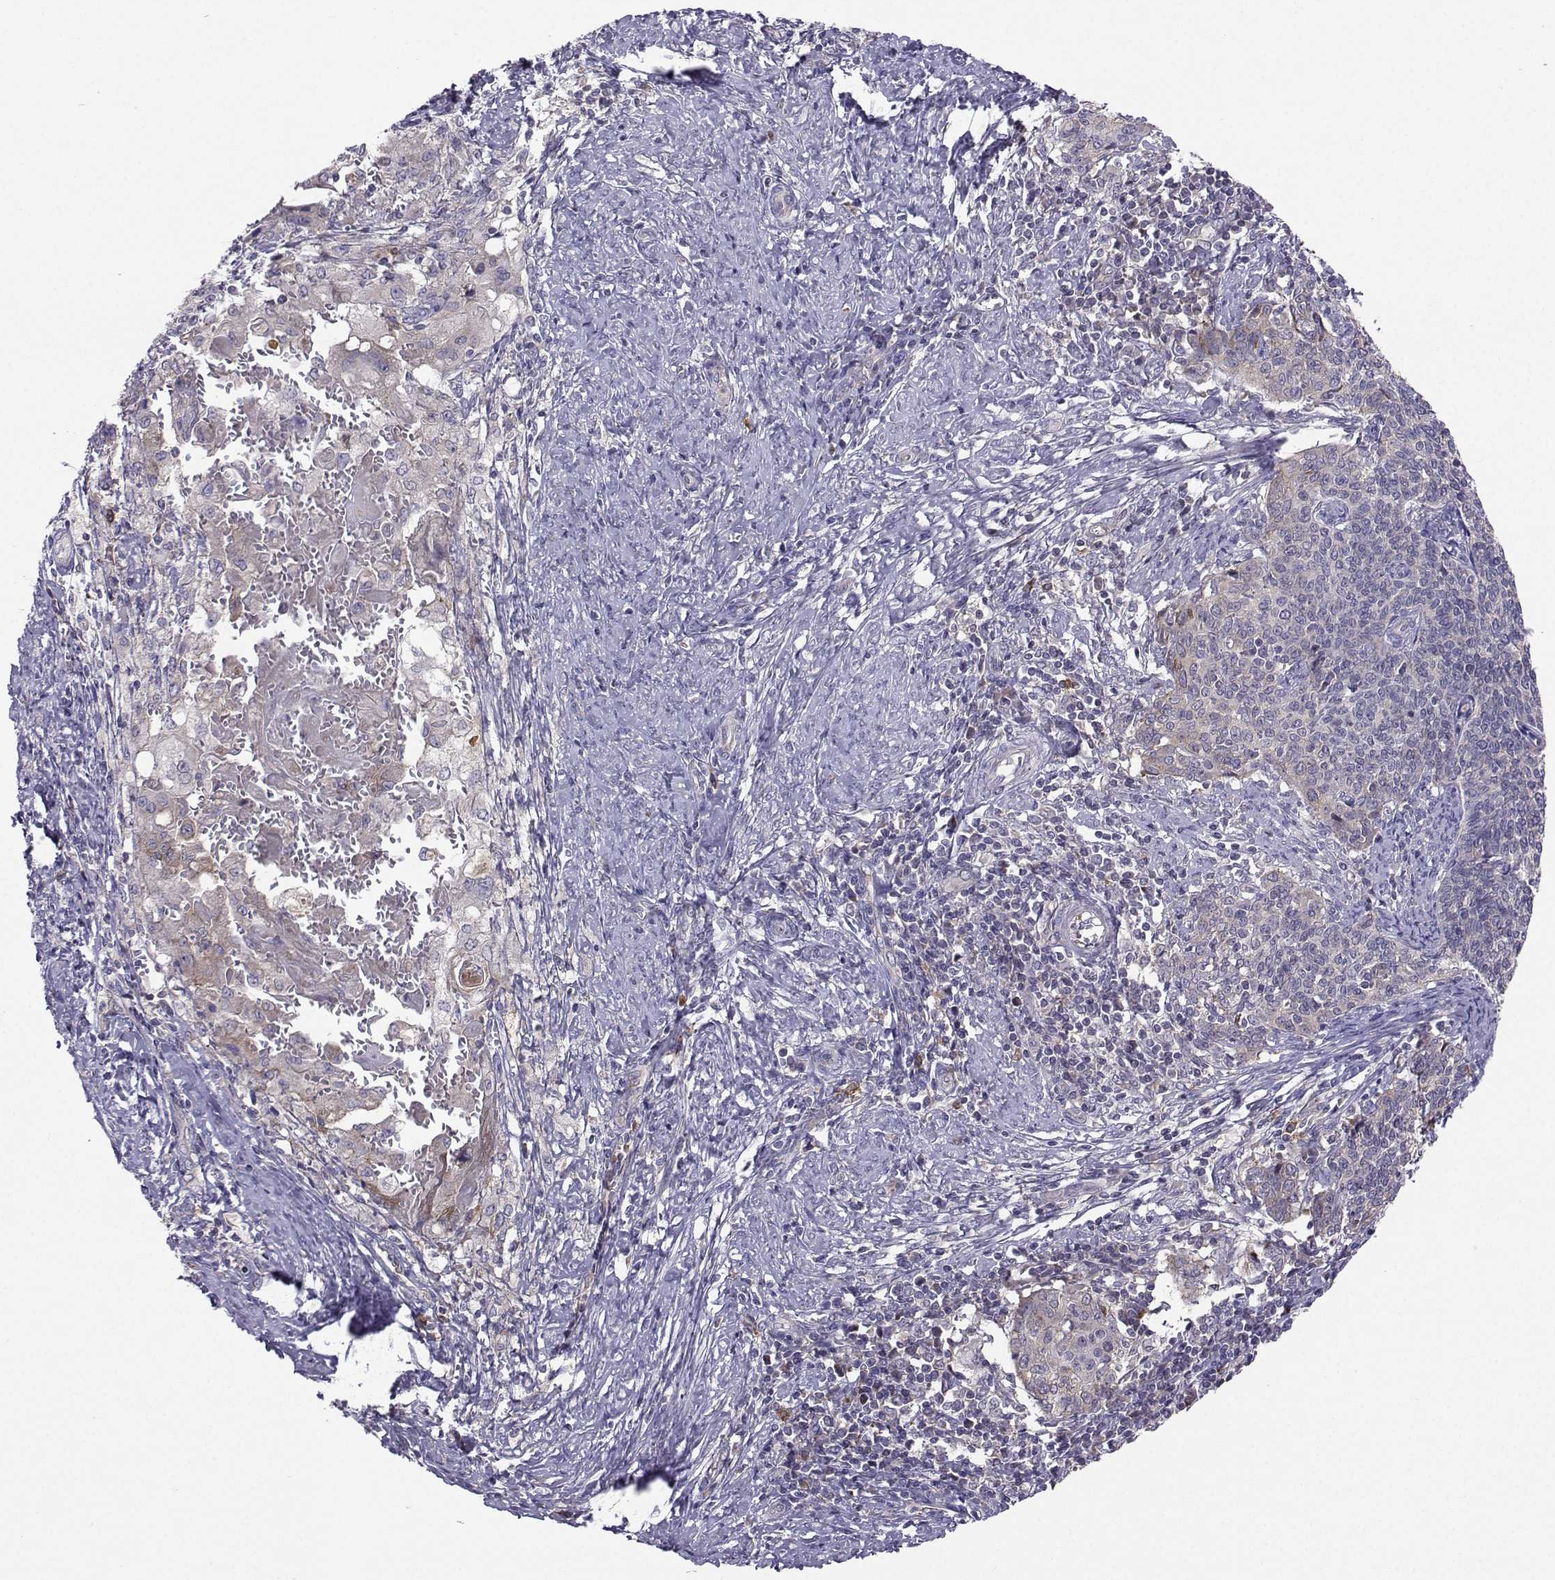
{"staining": {"intensity": "negative", "quantity": "none", "location": "none"}, "tissue": "cervical cancer", "cell_type": "Tumor cells", "image_type": "cancer", "snomed": [{"axis": "morphology", "description": "Squamous cell carcinoma, NOS"}, {"axis": "topography", "description": "Cervix"}], "caption": "Immunohistochemistry micrograph of human squamous cell carcinoma (cervical) stained for a protein (brown), which displays no staining in tumor cells.", "gene": "STXBP5", "patient": {"sex": "female", "age": 39}}